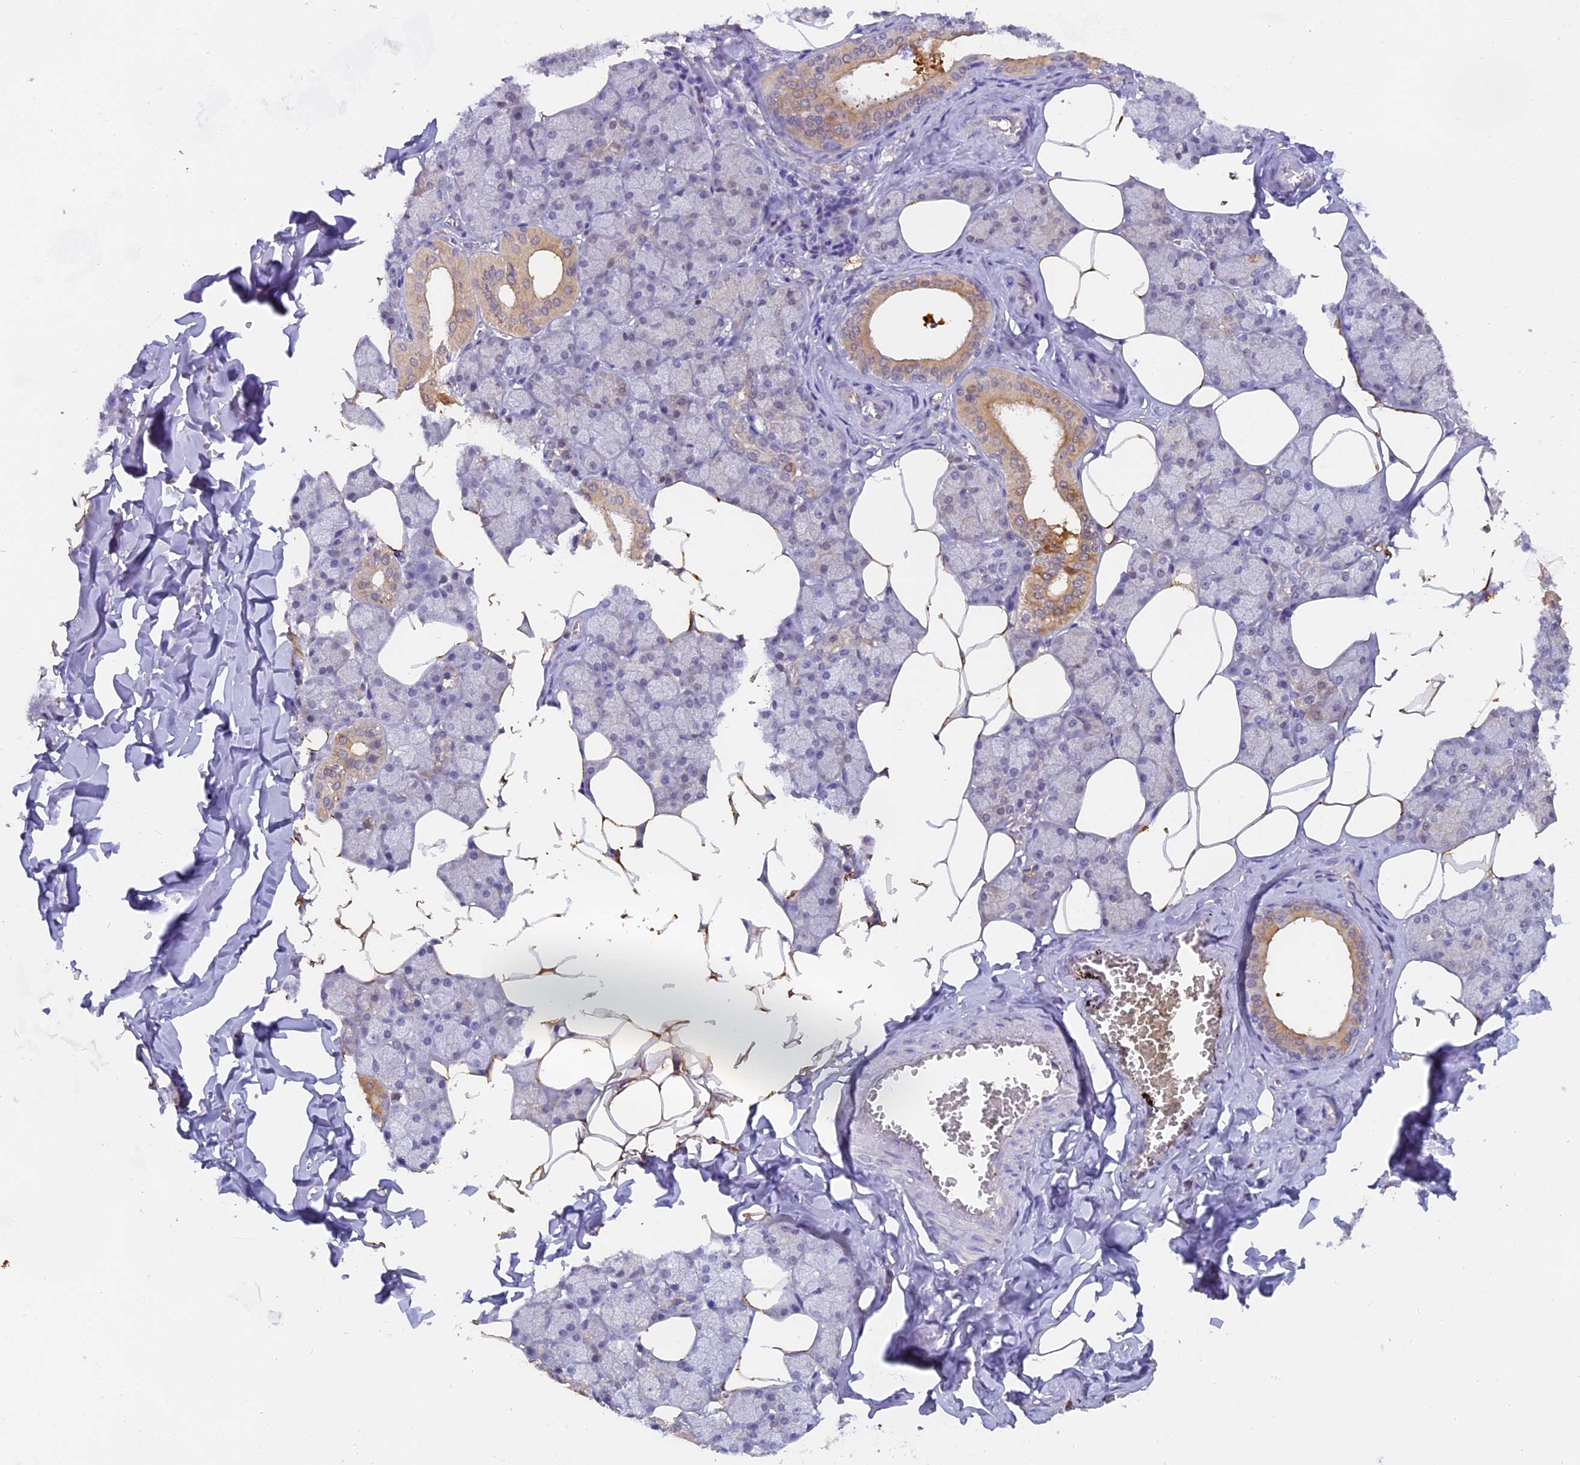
{"staining": {"intensity": "weak", "quantity": "25%-75%", "location": "cytoplasmic/membranous"}, "tissue": "salivary gland", "cell_type": "Glandular cells", "image_type": "normal", "snomed": [{"axis": "morphology", "description": "Normal tissue, NOS"}, {"axis": "topography", "description": "Salivary gland"}], "caption": "Immunohistochemistry (IHC) image of unremarkable human salivary gland stained for a protein (brown), which displays low levels of weak cytoplasmic/membranous staining in approximately 25%-75% of glandular cells.", "gene": "FAM118B", "patient": {"sex": "male", "age": 62}}